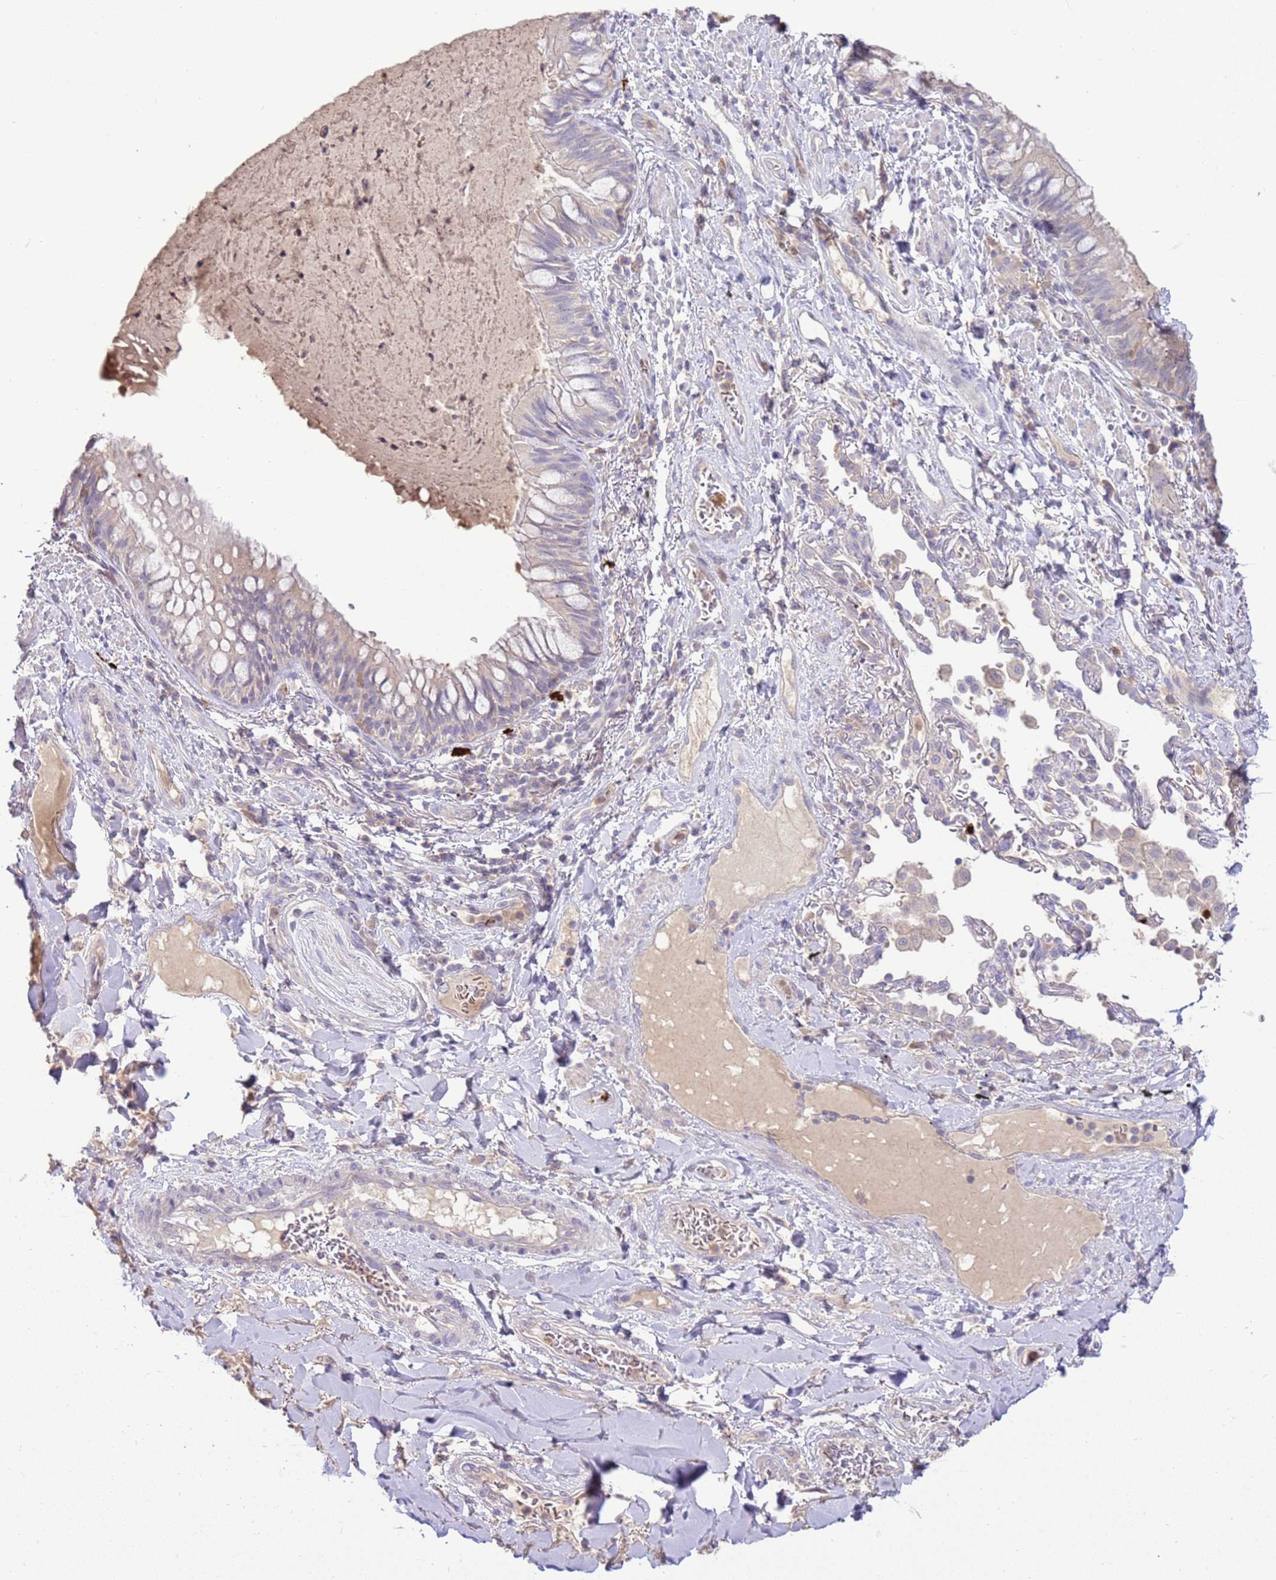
{"staining": {"intensity": "negative", "quantity": "none", "location": "none"}, "tissue": "nasopharynx", "cell_type": "Respiratory epithelial cells", "image_type": "normal", "snomed": [{"axis": "morphology", "description": "Normal tissue, NOS"}, {"axis": "topography", "description": "Nasopharynx"}], "caption": "This is a photomicrograph of IHC staining of benign nasopharynx, which shows no expression in respiratory epithelial cells. (Stains: DAB IHC with hematoxylin counter stain, Microscopy: brightfield microscopy at high magnification).", "gene": "IL2RG", "patient": {"sex": "male", "age": 64}}